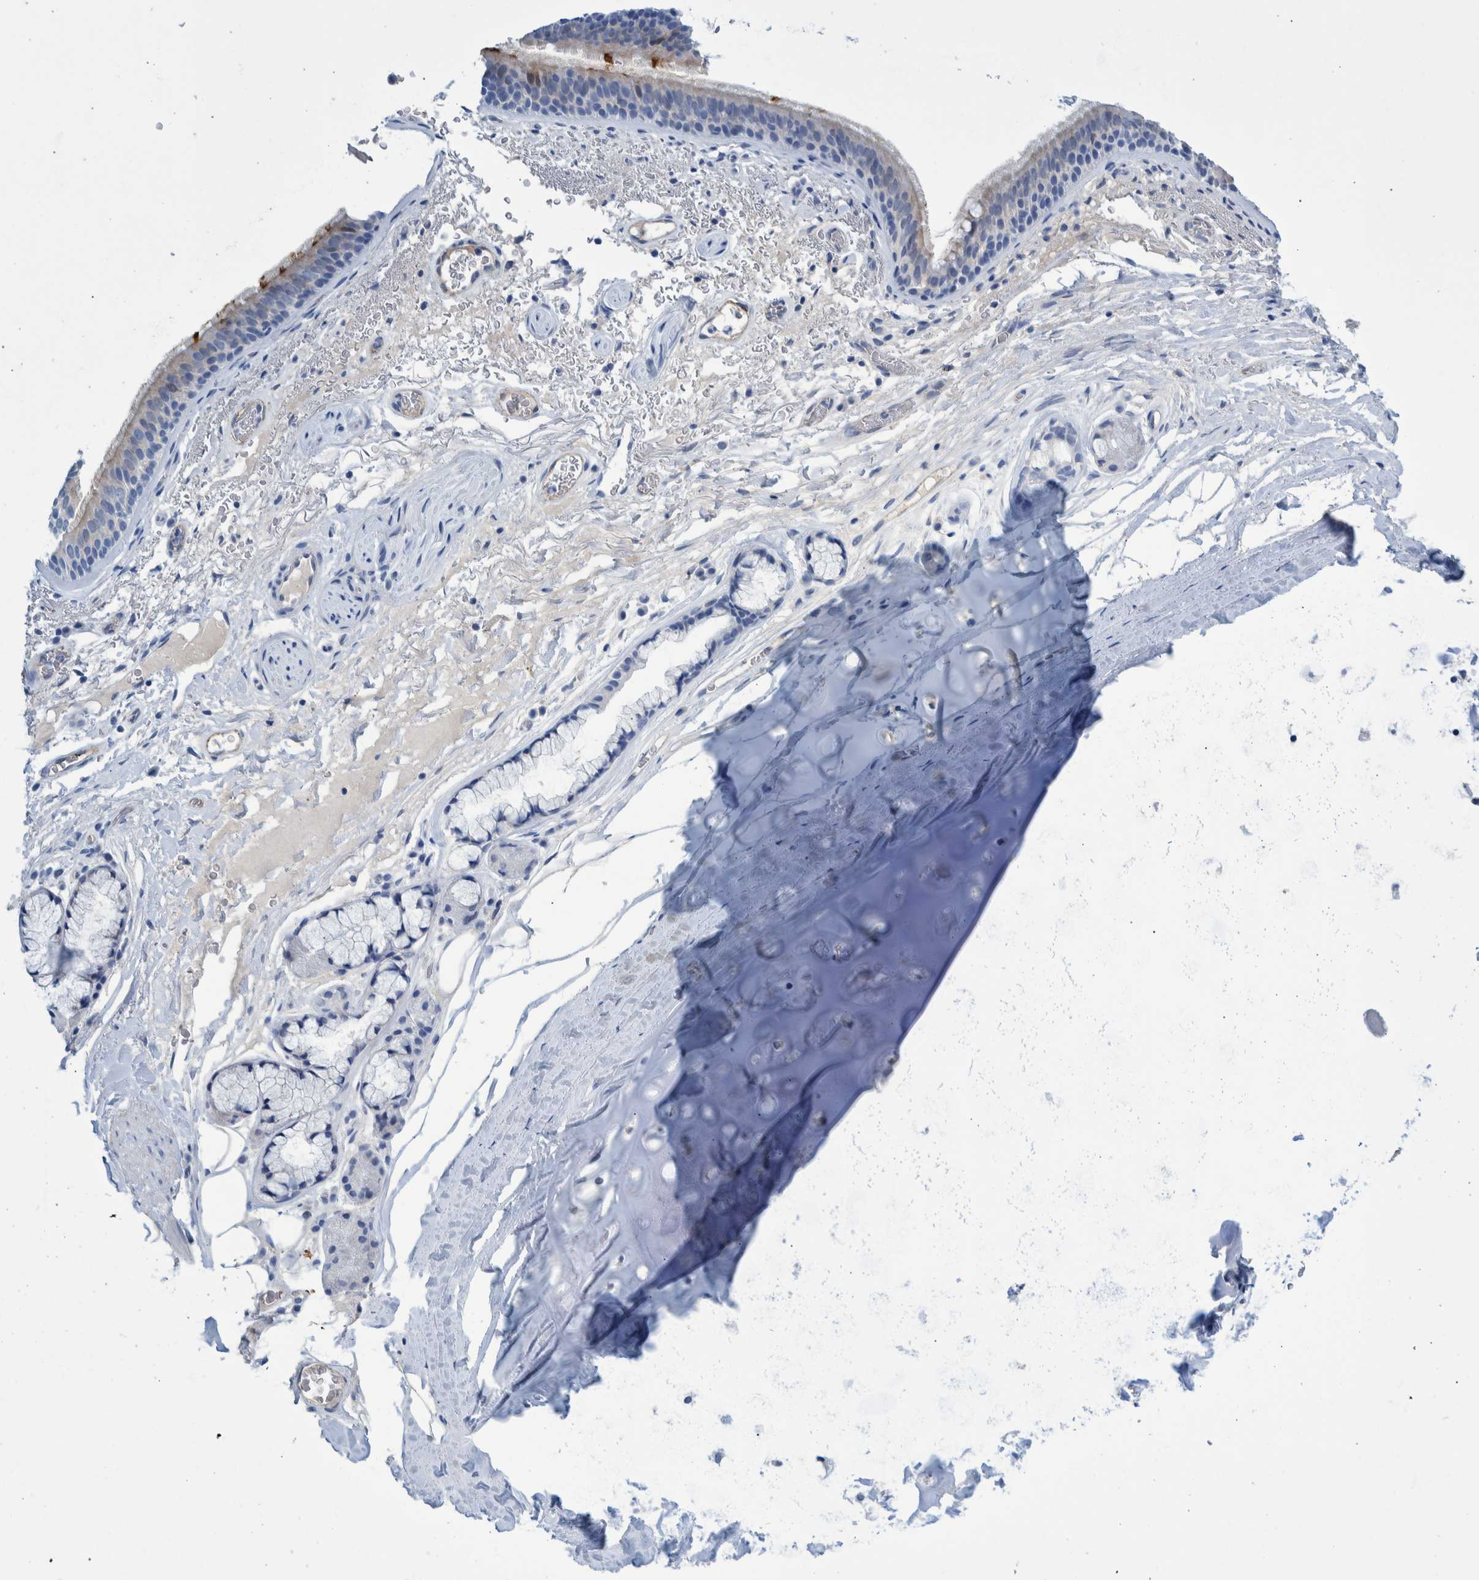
{"staining": {"intensity": "negative", "quantity": "none", "location": "none"}, "tissue": "bronchus", "cell_type": "Respiratory epithelial cells", "image_type": "normal", "snomed": [{"axis": "morphology", "description": "Normal tissue, NOS"}, {"axis": "topography", "description": "Cartilage tissue"}], "caption": "High power microscopy image of an immunohistochemistry (IHC) histopathology image of benign bronchus, revealing no significant staining in respiratory epithelial cells.", "gene": "SLC34A3", "patient": {"sex": "female", "age": 63}}